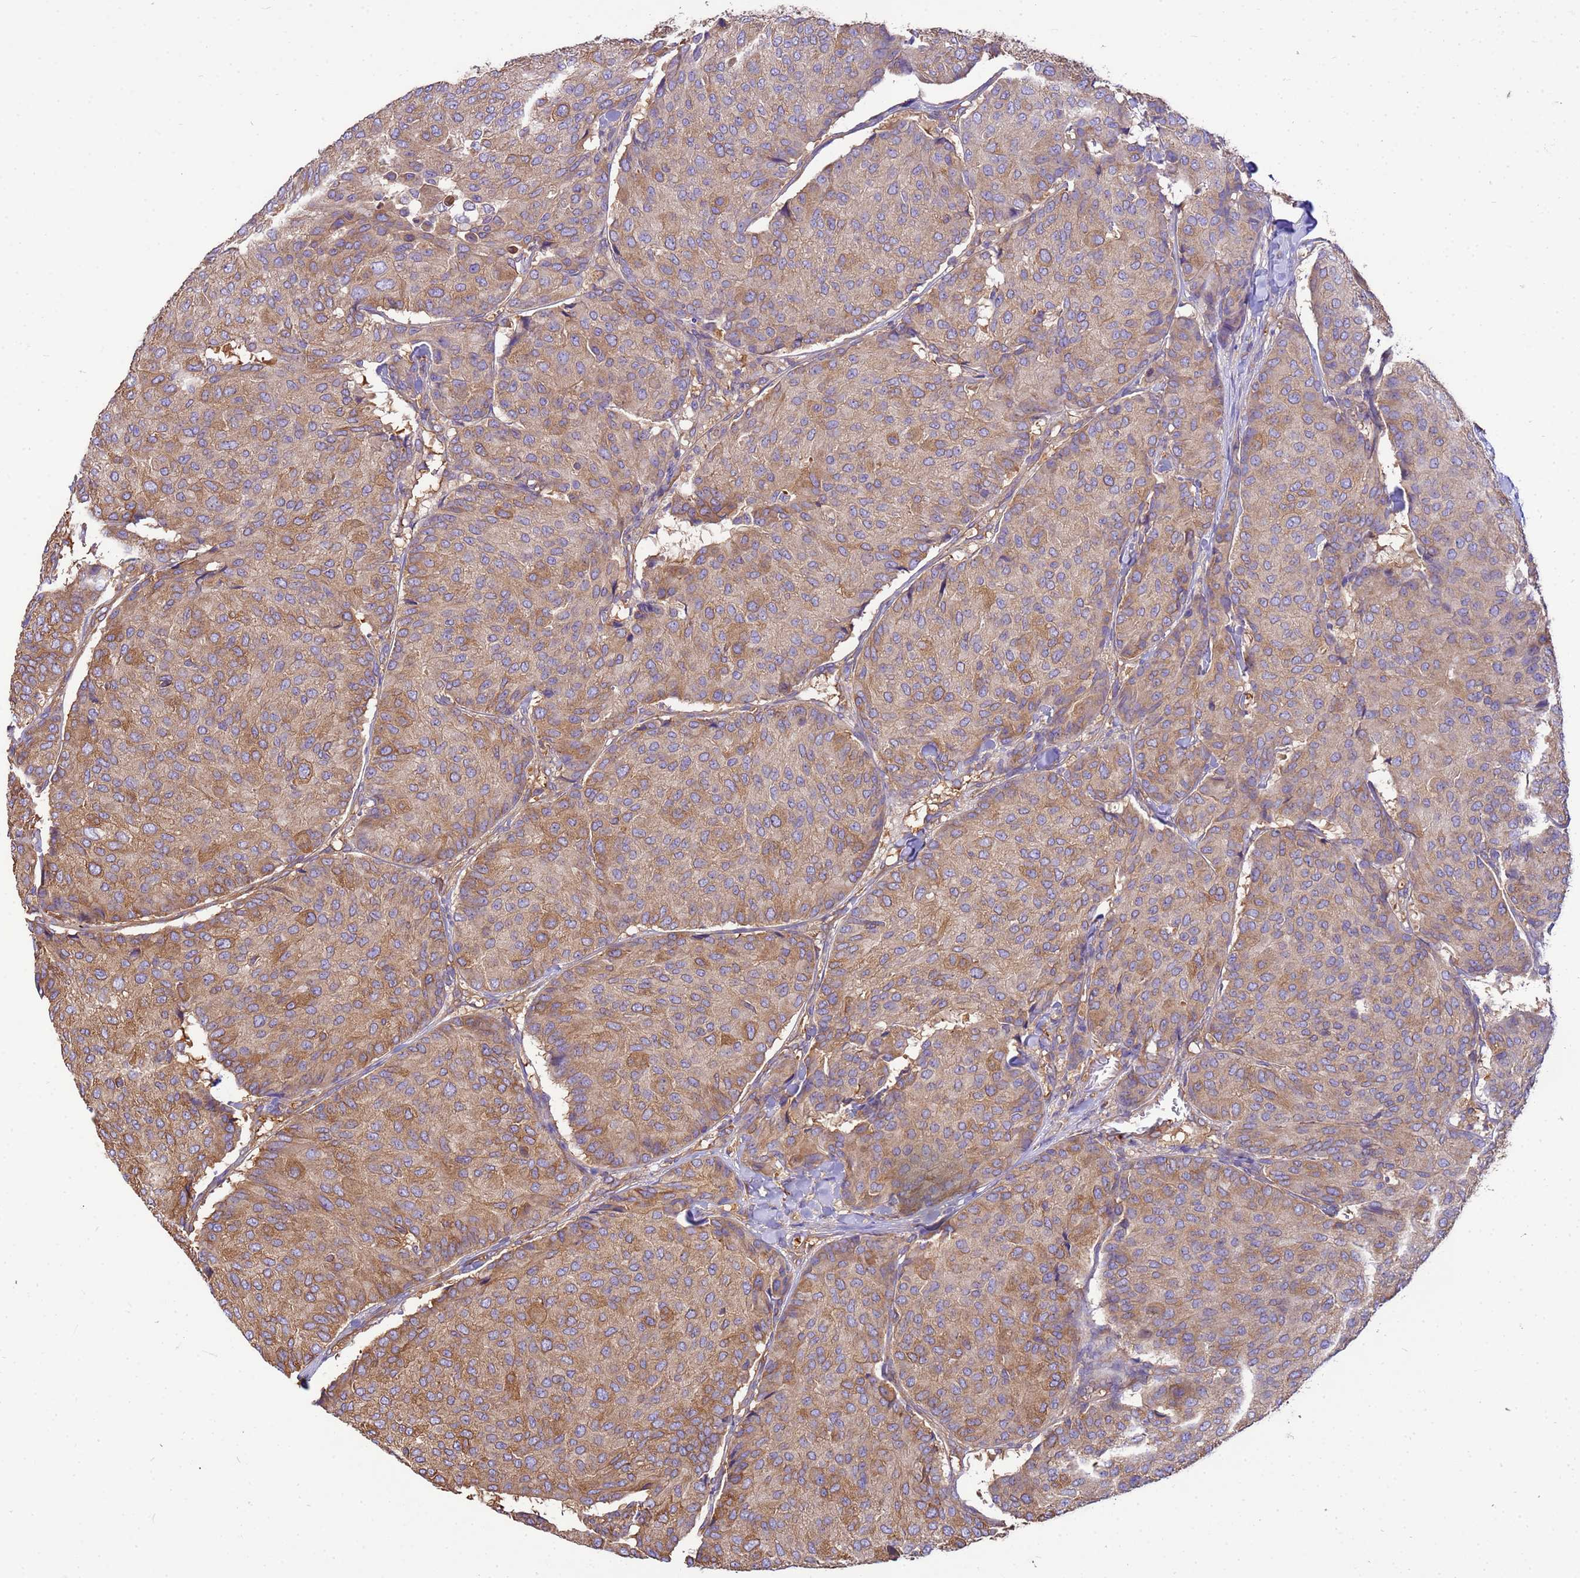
{"staining": {"intensity": "moderate", "quantity": ">75%", "location": "cytoplasmic/membranous"}, "tissue": "breast cancer", "cell_type": "Tumor cells", "image_type": "cancer", "snomed": [{"axis": "morphology", "description": "Duct carcinoma"}, {"axis": "topography", "description": "Breast"}], "caption": "This is a histology image of IHC staining of breast infiltrating ductal carcinoma, which shows moderate expression in the cytoplasmic/membranous of tumor cells.", "gene": "TUBB1", "patient": {"sex": "female", "age": 75}}